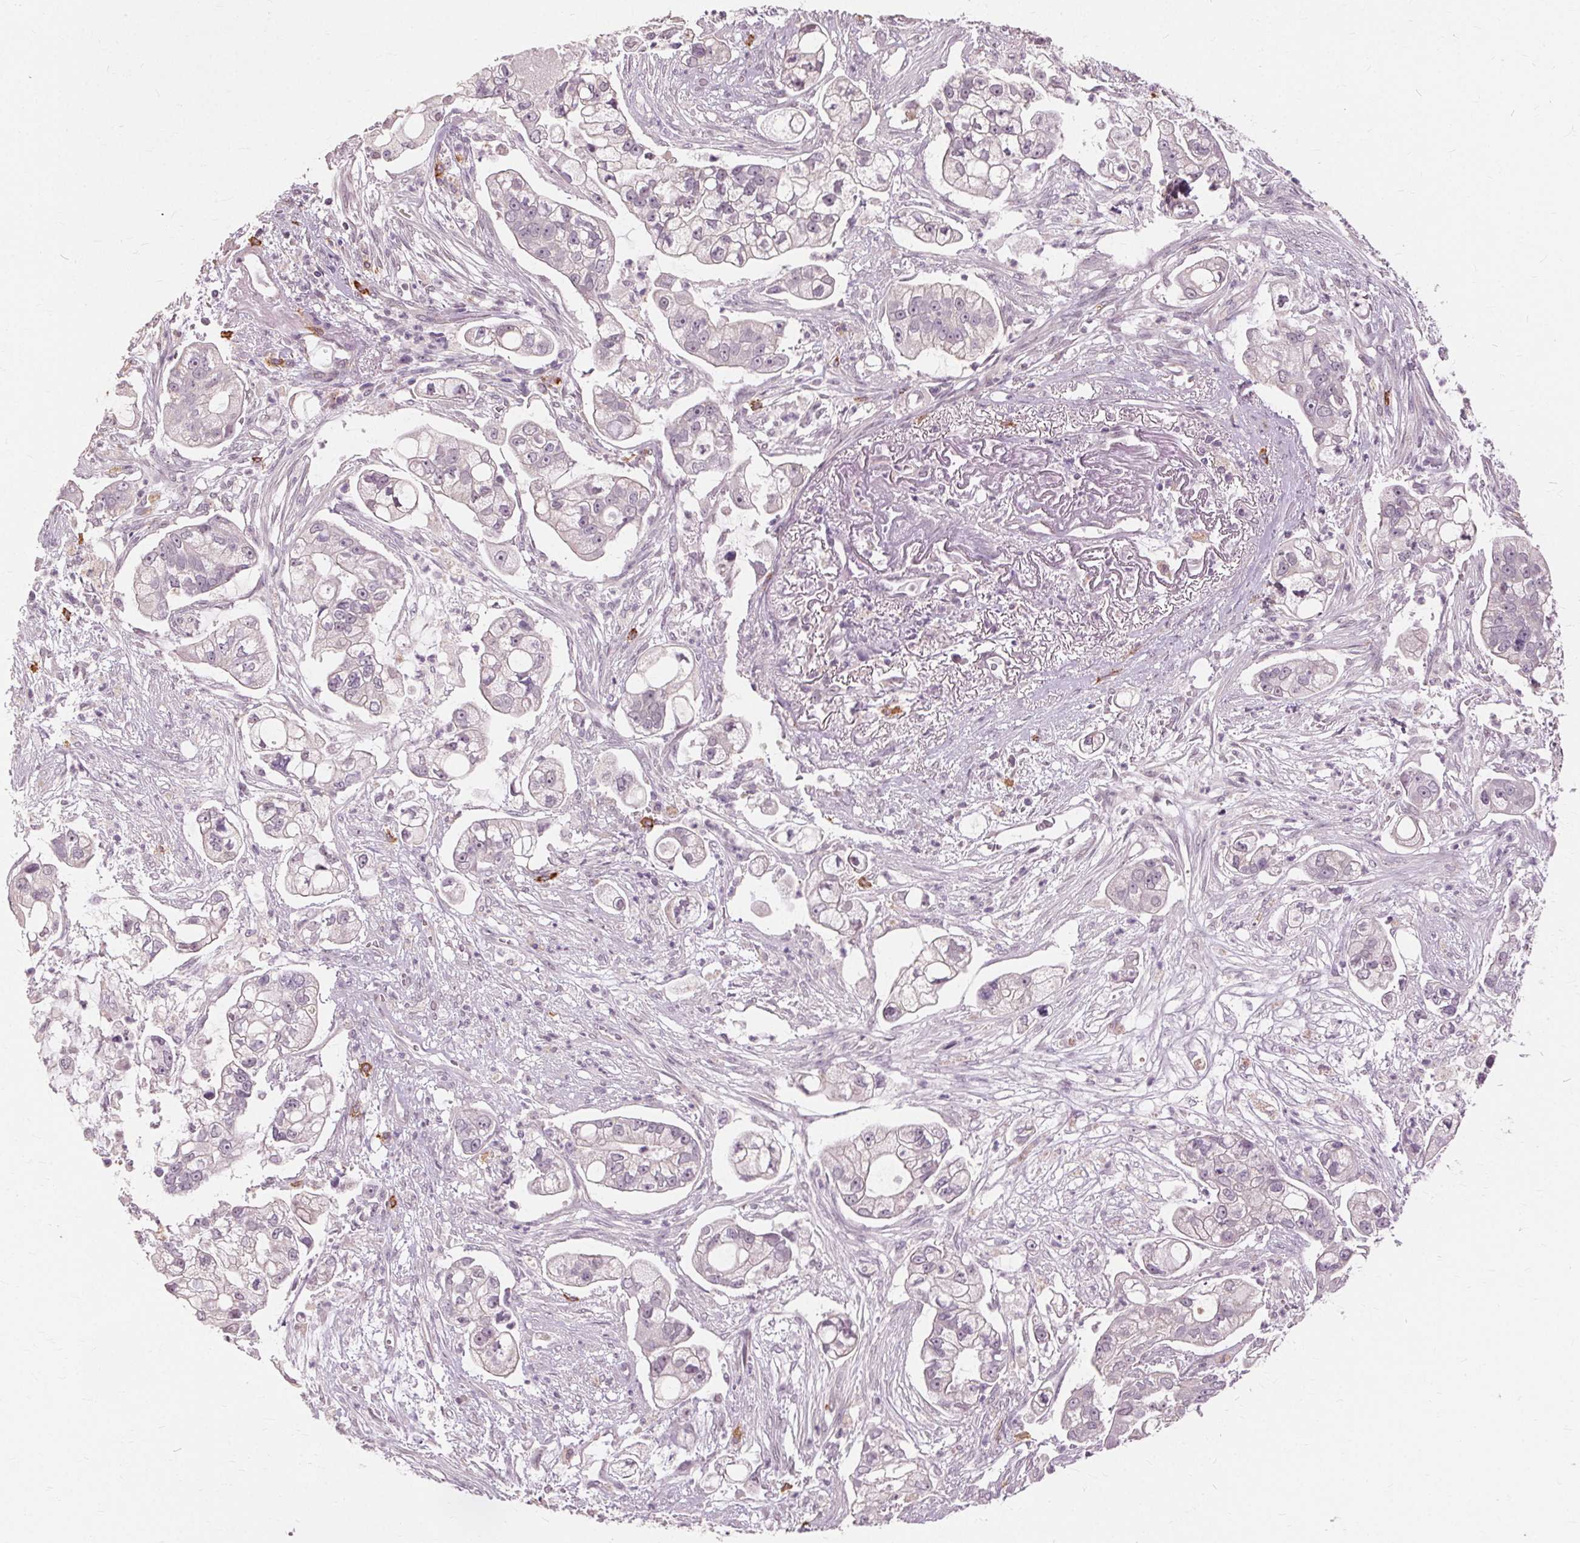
{"staining": {"intensity": "negative", "quantity": "none", "location": "none"}, "tissue": "pancreatic cancer", "cell_type": "Tumor cells", "image_type": "cancer", "snomed": [{"axis": "morphology", "description": "Adenocarcinoma, NOS"}, {"axis": "topography", "description": "Pancreas"}], "caption": "This is a histopathology image of IHC staining of pancreatic cancer, which shows no expression in tumor cells.", "gene": "SIGLEC6", "patient": {"sex": "female", "age": 69}}